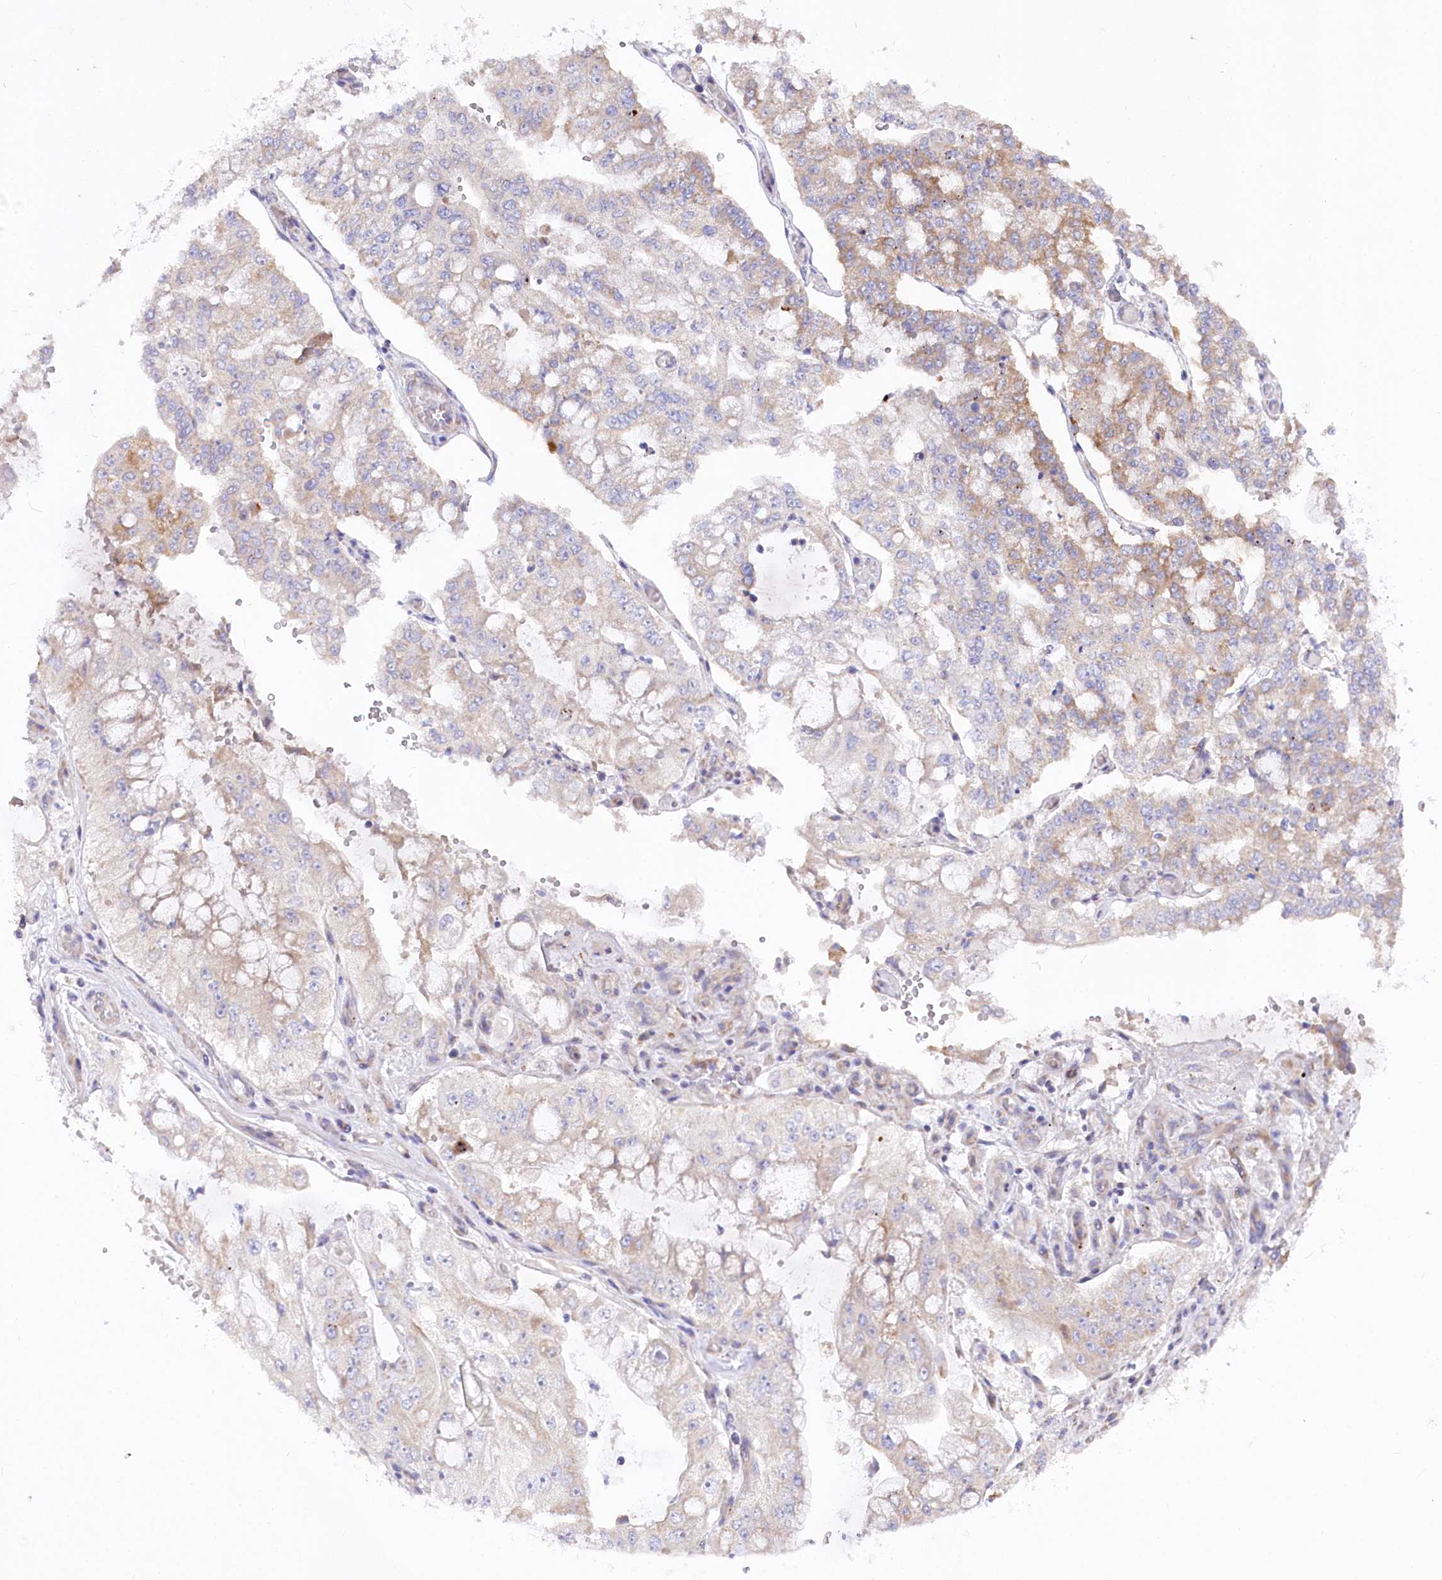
{"staining": {"intensity": "weak", "quantity": "25%-75%", "location": "cytoplasmic/membranous"}, "tissue": "stomach cancer", "cell_type": "Tumor cells", "image_type": "cancer", "snomed": [{"axis": "morphology", "description": "Adenocarcinoma, NOS"}, {"axis": "topography", "description": "Stomach"}], "caption": "Protein expression analysis of stomach cancer shows weak cytoplasmic/membranous staining in approximately 25%-75% of tumor cells.", "gene": "POGLUT1", "patient": {"sex": "male", "age": 76}}